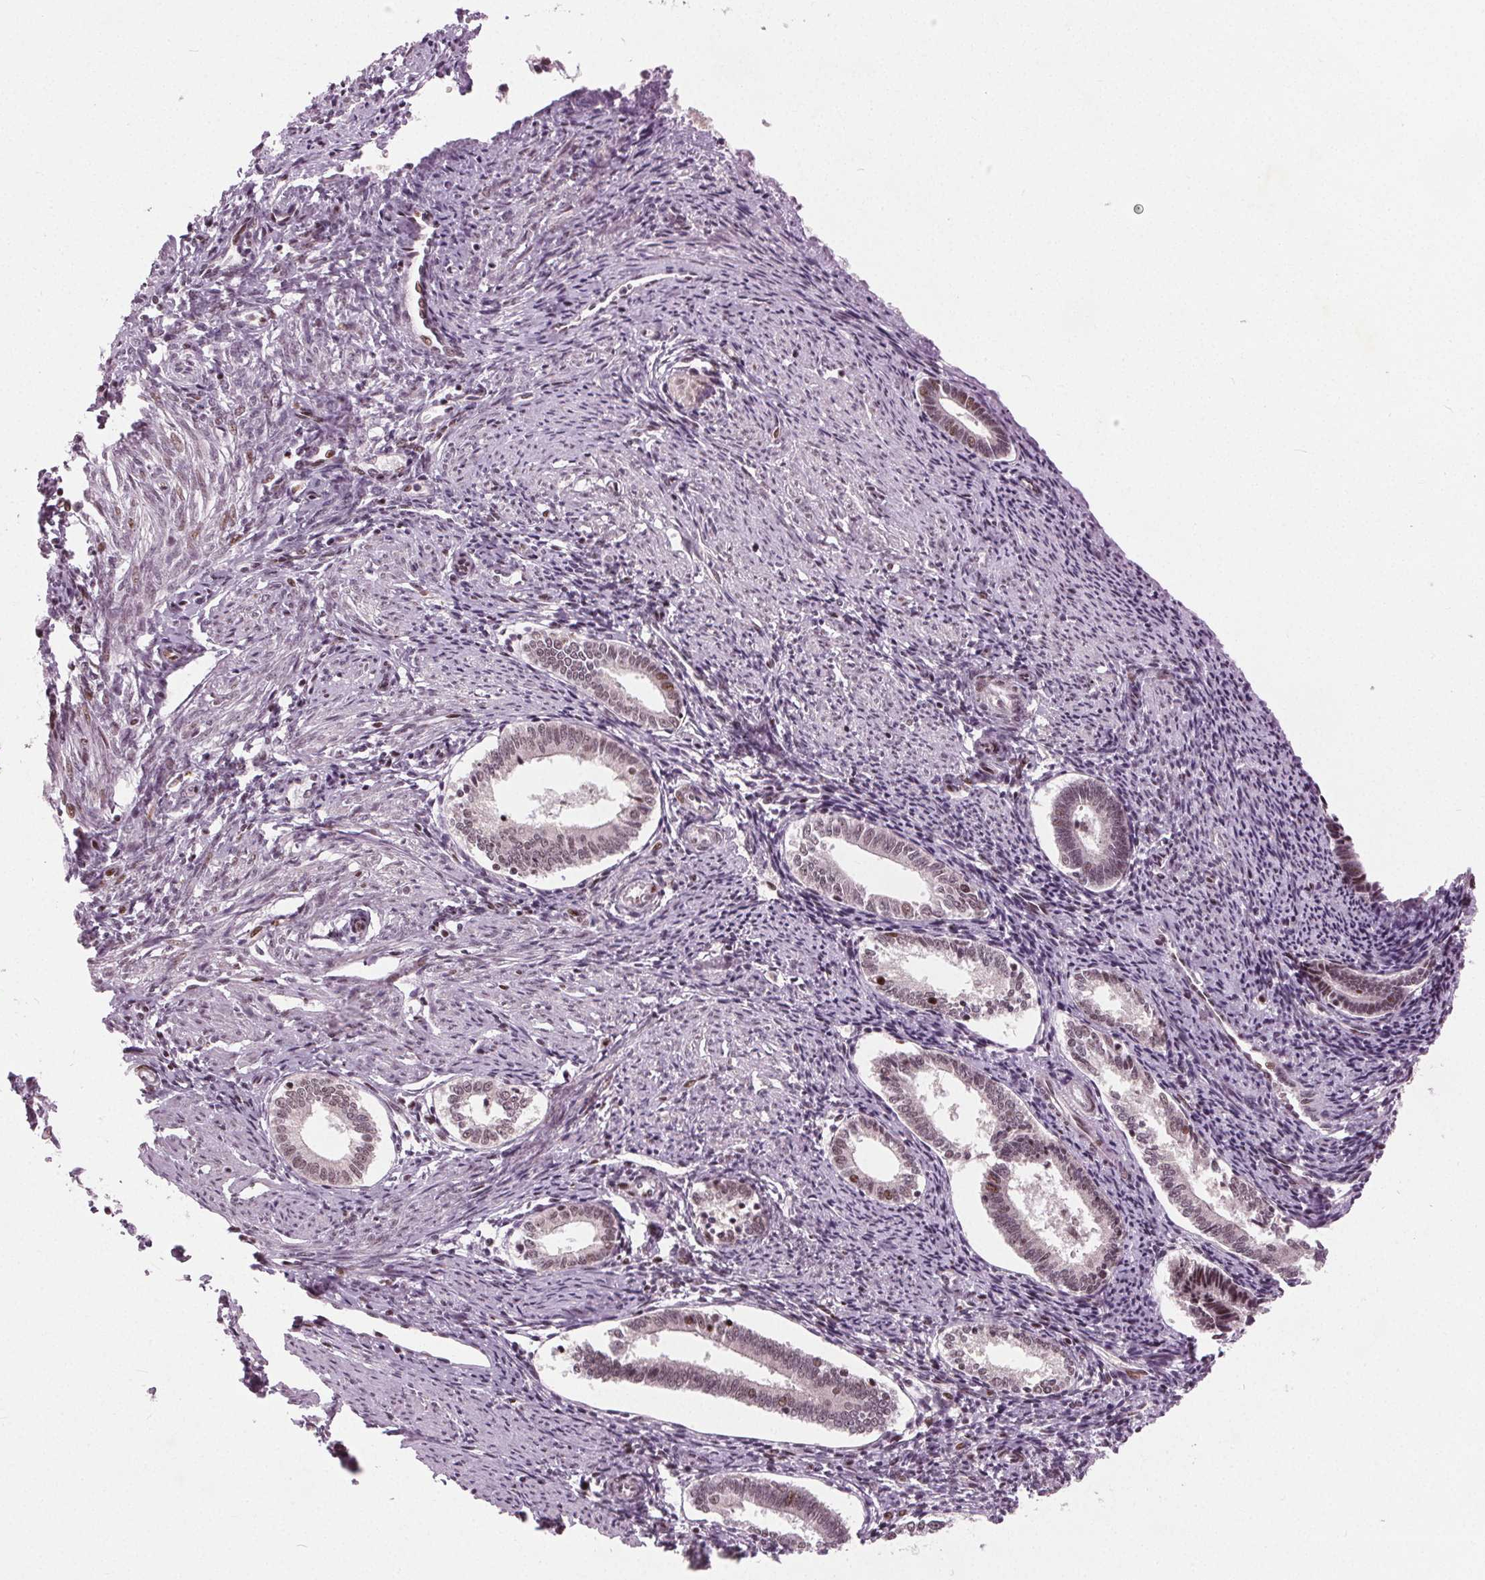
{"staining": {"intensity": "moderate", "quantity": "25%-75%", "location": "nuclear"}, "tissue": "endometrium", "cell_type": "Cells in endometrial stroma", "image_type": "normal", "snomed": [{"axis": "morphology", "description": "Normal tissue, NOS"}, {"axis": "topography", "description": "Endometrium"}], "caption": "This is a histology image of IHC staining of normal endometrium, which shows moderate positivity in the nuclear of cells in endometrial stroma.", "gene": "TTC34", "patient": {"sex": "female", "age": 41}}